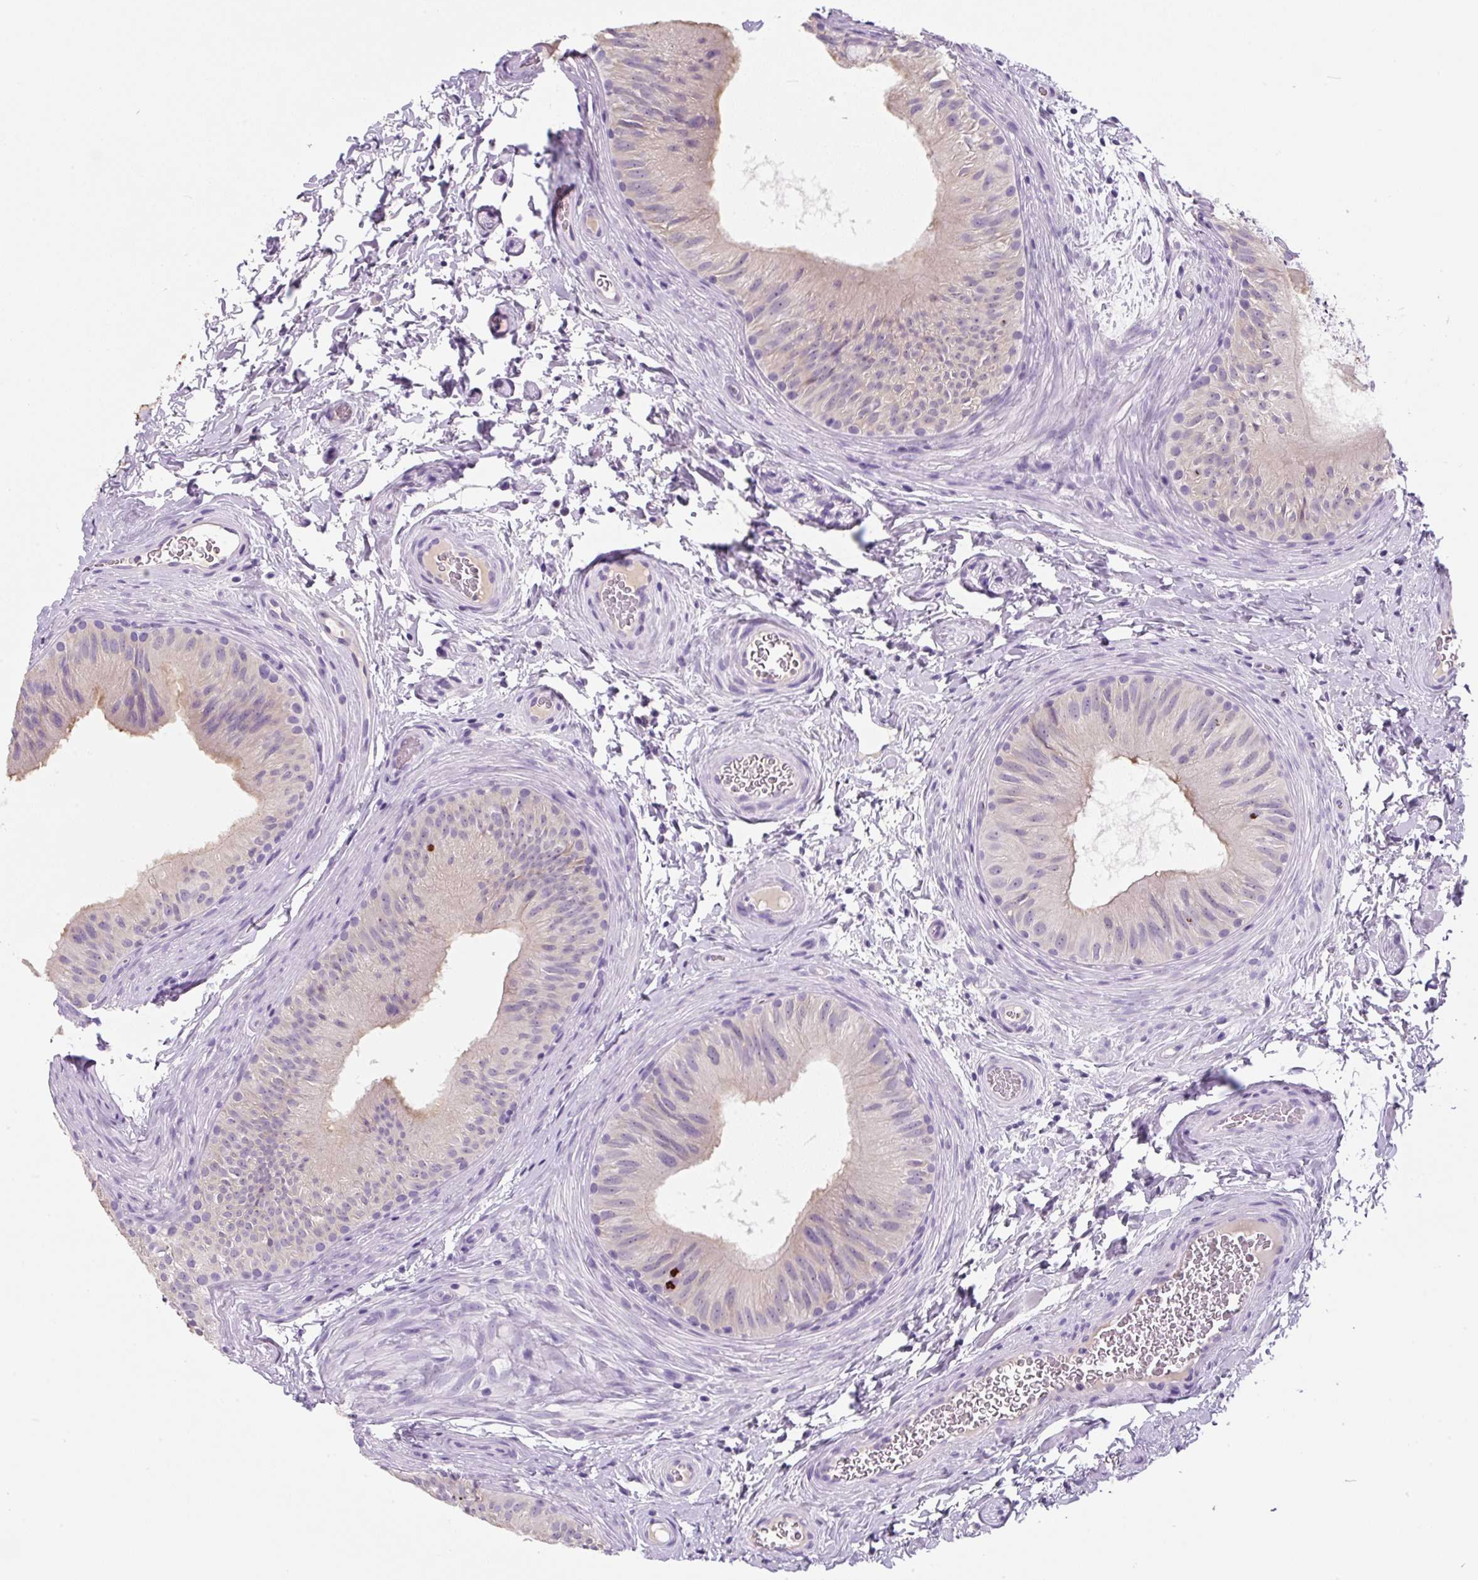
{"staining": {"intensity": "weak", "quantity": "25%-75%", "location": "cytoplasmic/membranous"}, "tissue": "epididymis", "cell_type": "Glandular cells", "image_type": "normal", "snomed": [{"axis": "morphology", "description": "Normal tissue, NOS"}, {"axis": "topography", "description": "Epididymis"}], "caption": "A histopathology image showing weak cytoplasmic/membranous positivity in approximately 25%-75% of glandular cells in unremarkable epididymis, as visualized by brown immunohistochemical staining.", "gene": "FZD5", "patient": {"sex": "male", "age": 24}}